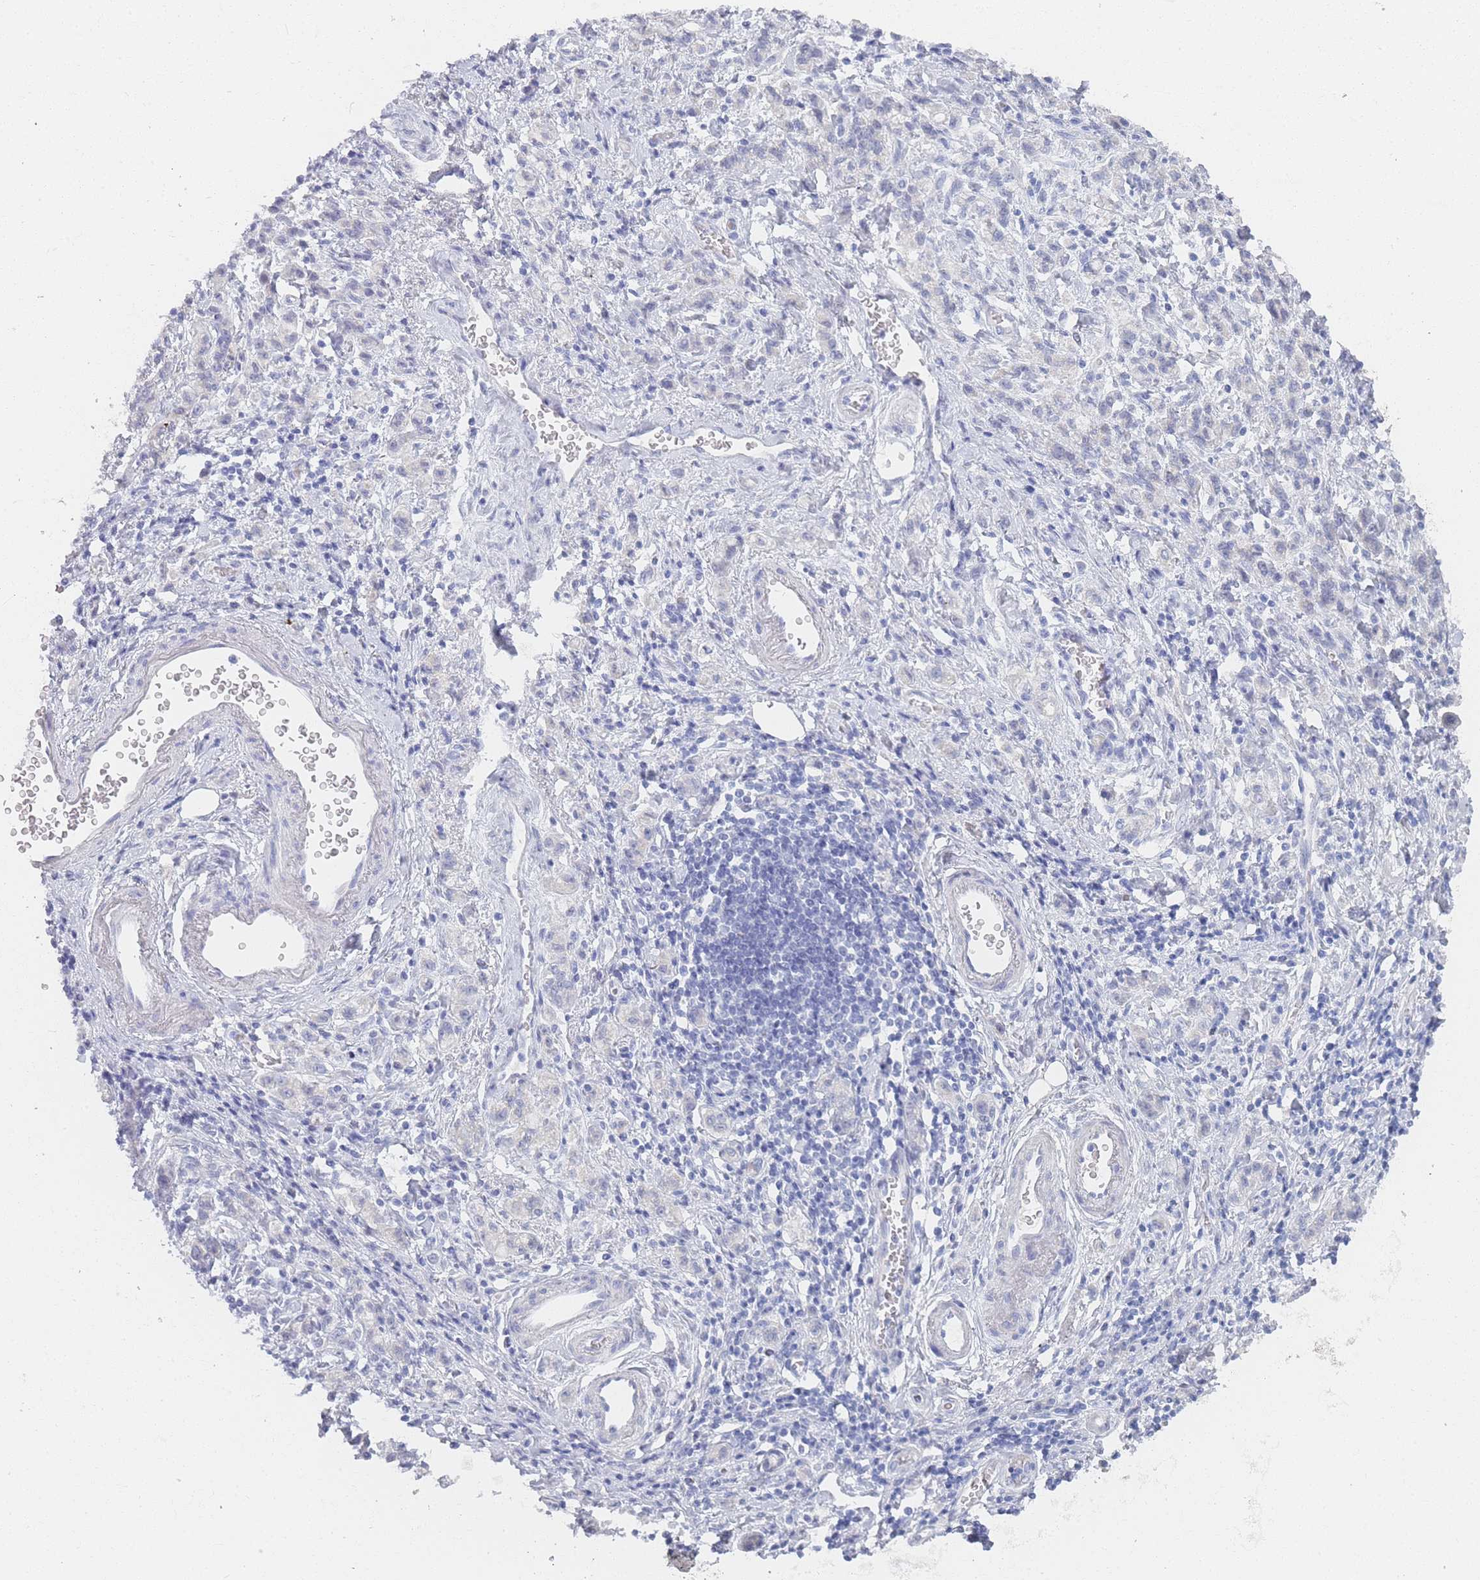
{"staining": {"intensity": "negative", "quantity": "none", "location": "none"}, "tissue": "stomach cancer", "cell_type": "Tumor cells", "image_type": "cancer", "snomed": [{"axis": "morphology", "description": "Adenocarcinoma, NOS"}, {"axis": "topography", "description": "Stomach"}], "caption": "Stomach cancer was stained to show a protein in brown. There is no significant expression in tumor cells.", "gene": "IMPG1", "patient": {"sex": "male", "age": 77}}